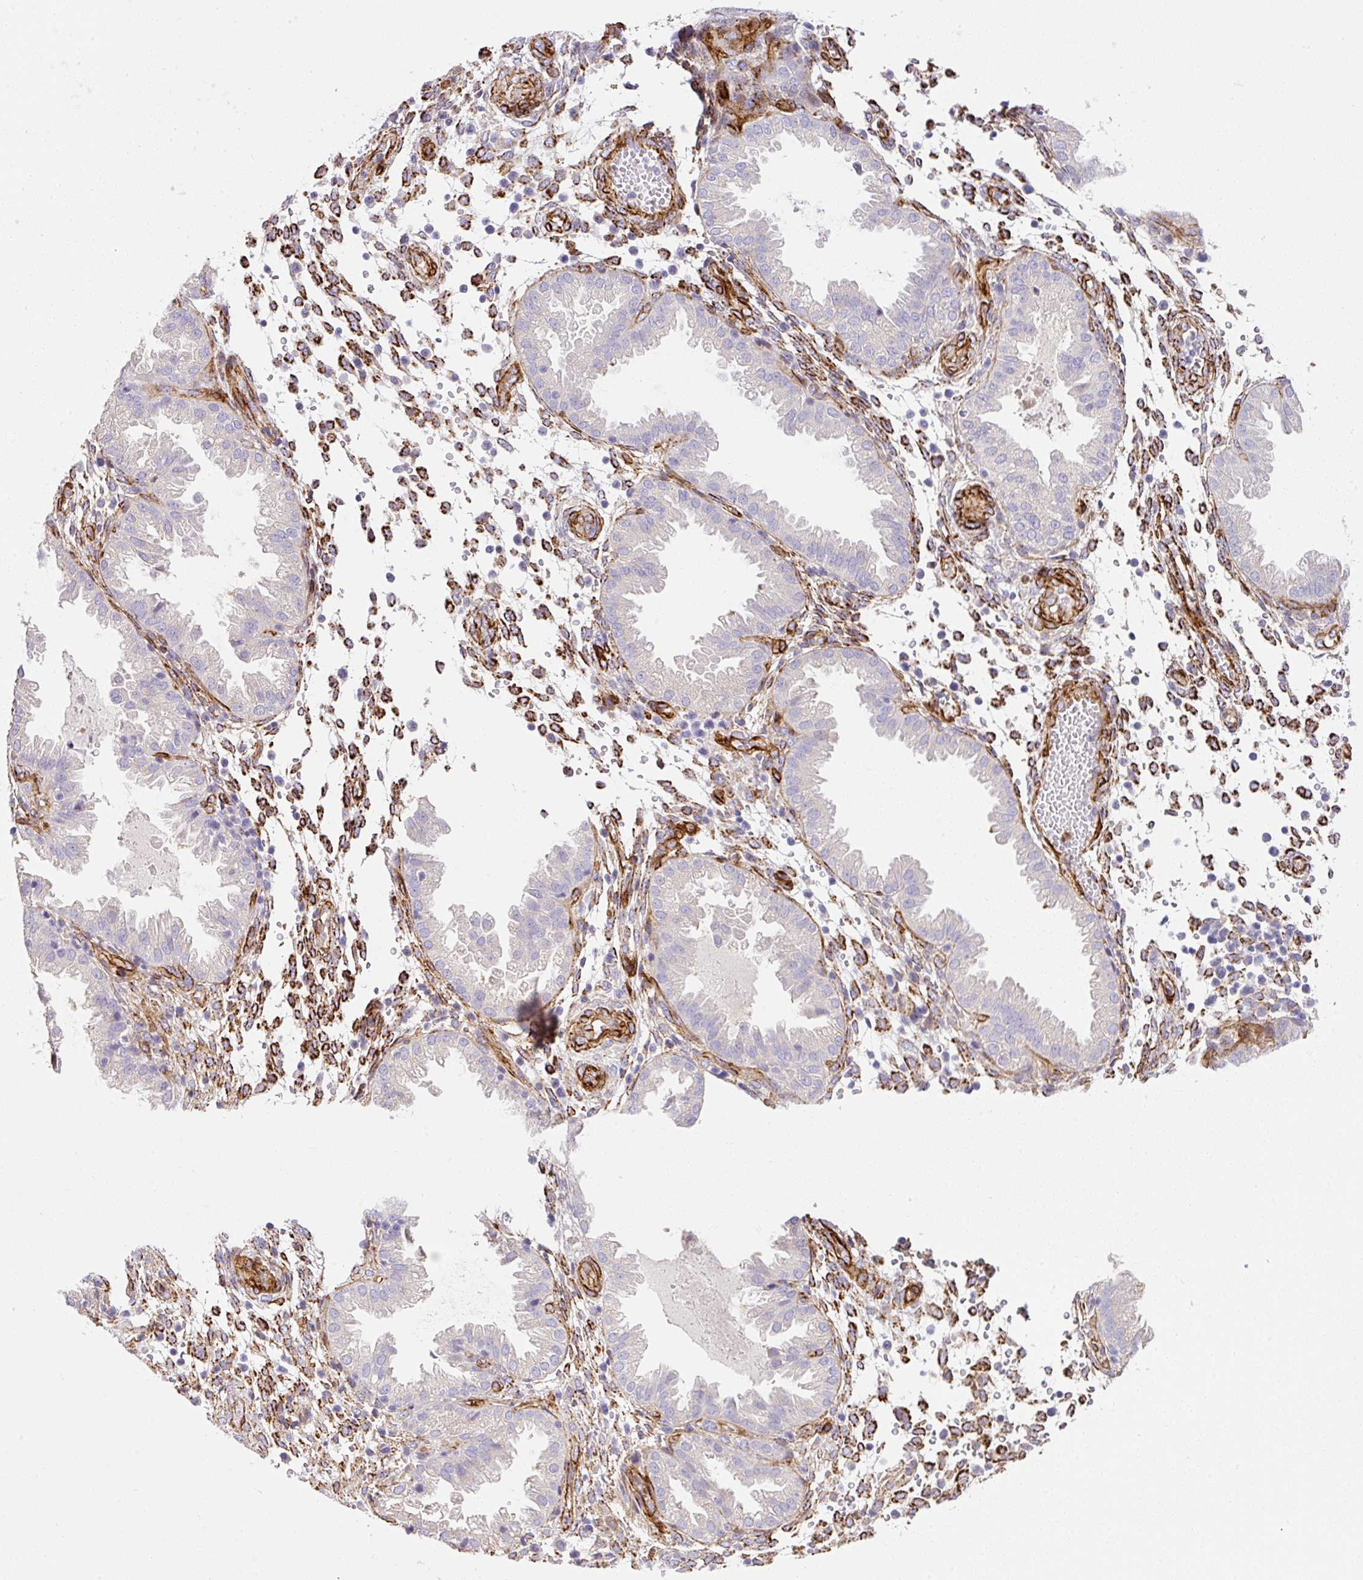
{"staining": {"intensity": "strong", "quantity": "<25%", "location": "cytoplasmic/membranous"}, "tissue": "endometrium", "cell_type": "Cells in endometrial stroma", "image_type": "normal", "snomed": [{"axis": "morphology", "description": "Normal tissue, NOS"}, {"axis": "topography", "description": "Endometrium"}], "caption": "Immunohistochemical staining of unremarkable human endometrium demonstrates medium levels of strong cytoplasmic/membranous expression in approximately <25% of cells in endometrial stroma.", "gene": "SLC25A17", "patient": {"sex": "female", "age": 33}}